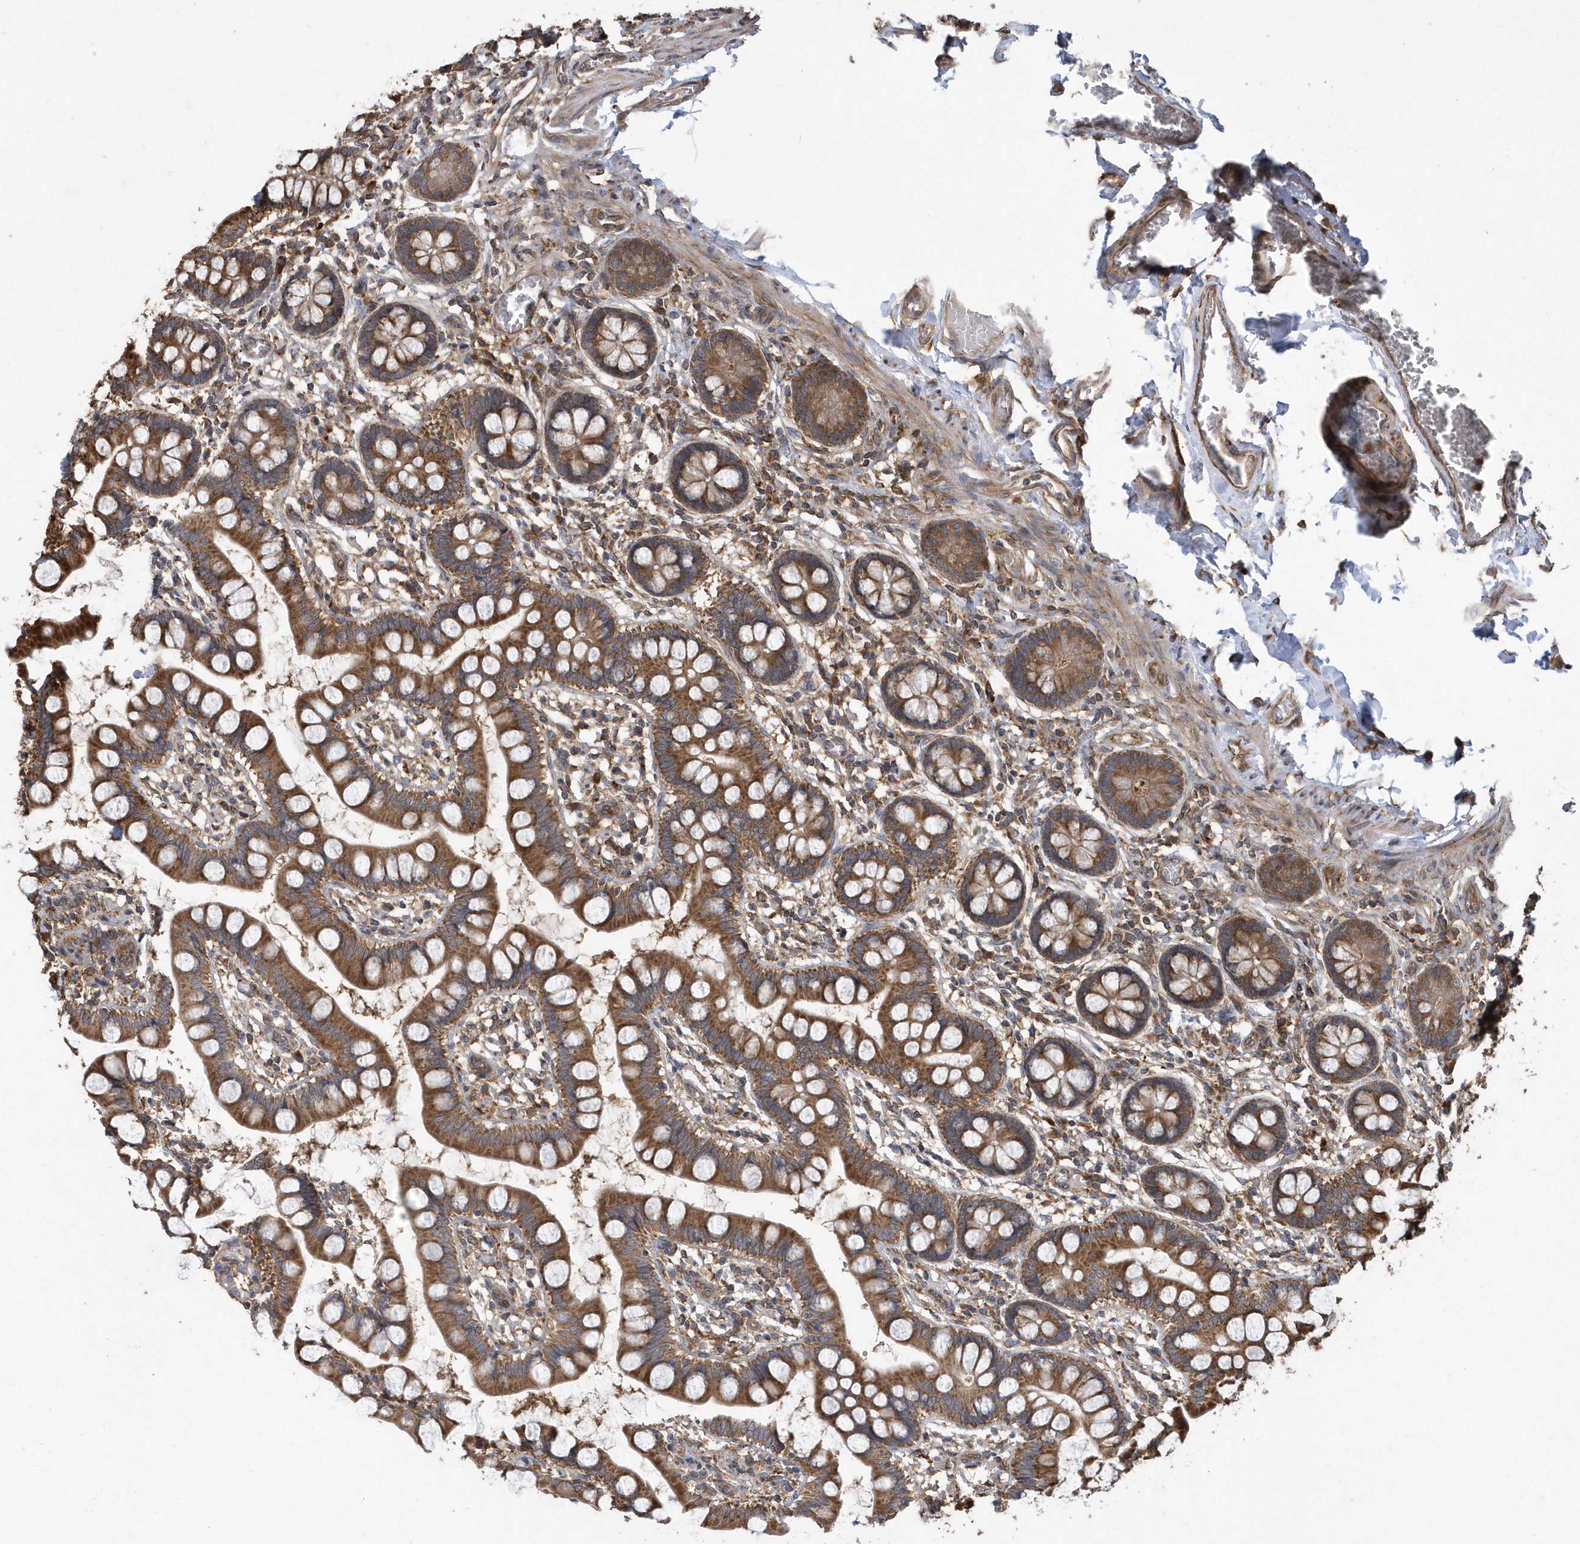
{"staining": {"intensity": "strong", "quantity": ">75%", "location": "cytoplasmic/membranous"}, "tissue": "small intestine", "cell_type": "Glandular cells", "image_type": "normal", "snomed": [{"axis": "morphology", "description": "Normal tissue, NOS"}, {"axis": "topography", "description": "Small intestine"}], "caption": "Small intestine was stained to show a protein in brown. There is high levels of strong cytoplasmic/membranous positivity in about >75% of glandular cells. Using DAB (3,3'-diaminobenzidine) (brown) and hematoxylin (blue) stains, captured at high magnification using brightfield microscopy.", "gene": "WASHC5", "patient": {"sex": "male", "age": 52}}